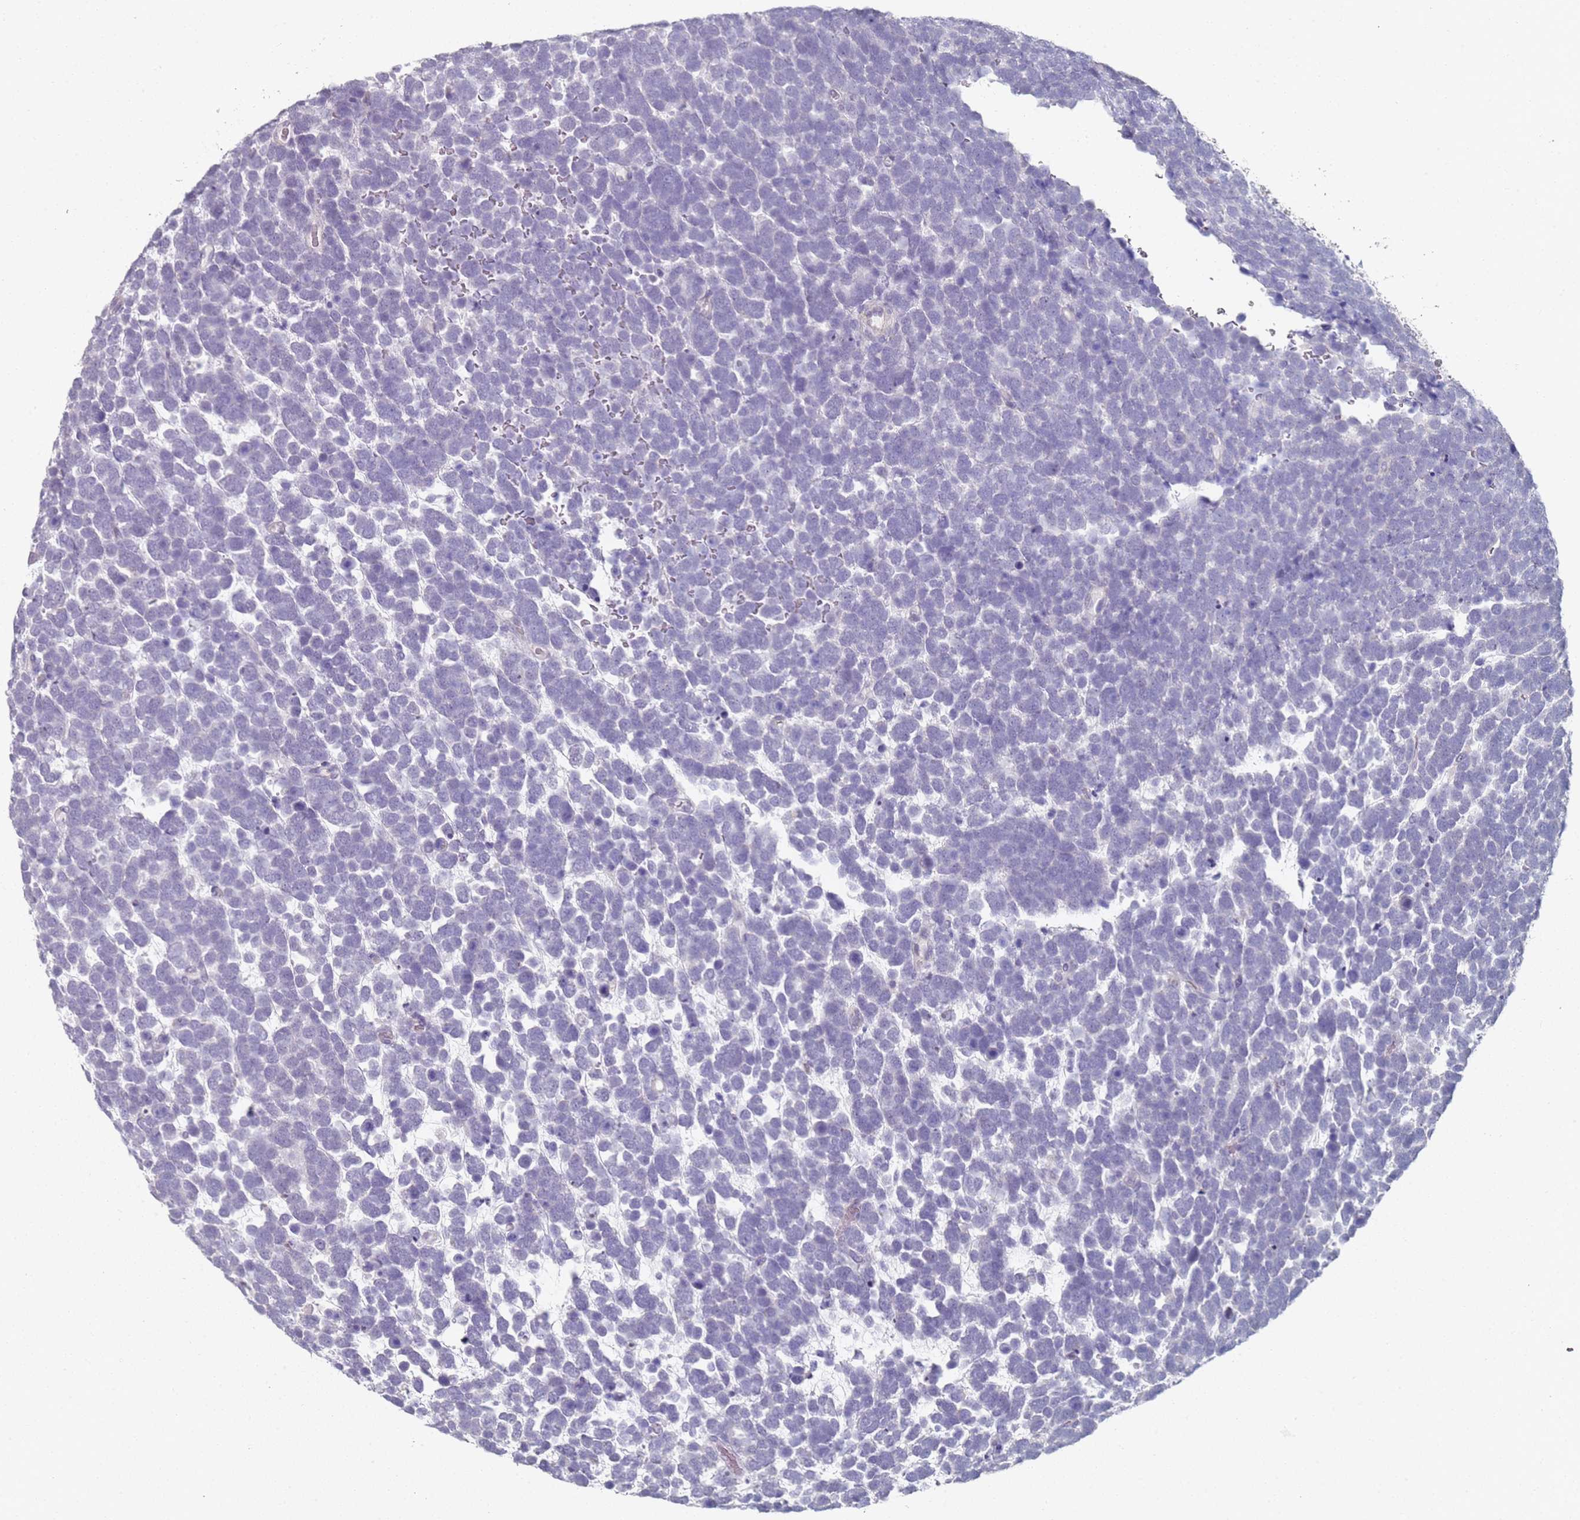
{"staining": {"intensity": "negative", "quantity": "none", "location": "none"}, "tissue": "urothelial cancer", "cell_type": "Tumor cells", "image_type": "cancer", "snomed": [{"axis": "morphology", "description": "Urothelial carcinoma, High grade"}, {"axis": "topography", "description": "Urinary bladder"}], "caption": "Immunohistochemistry (IHC) photomicrograph of high-grade urothelial carcinoma stained for a protein (brown), which displays no positivity in tumor cells.", "gene": "DNAH11", "patient": {"sex": "female", "age": 82}}